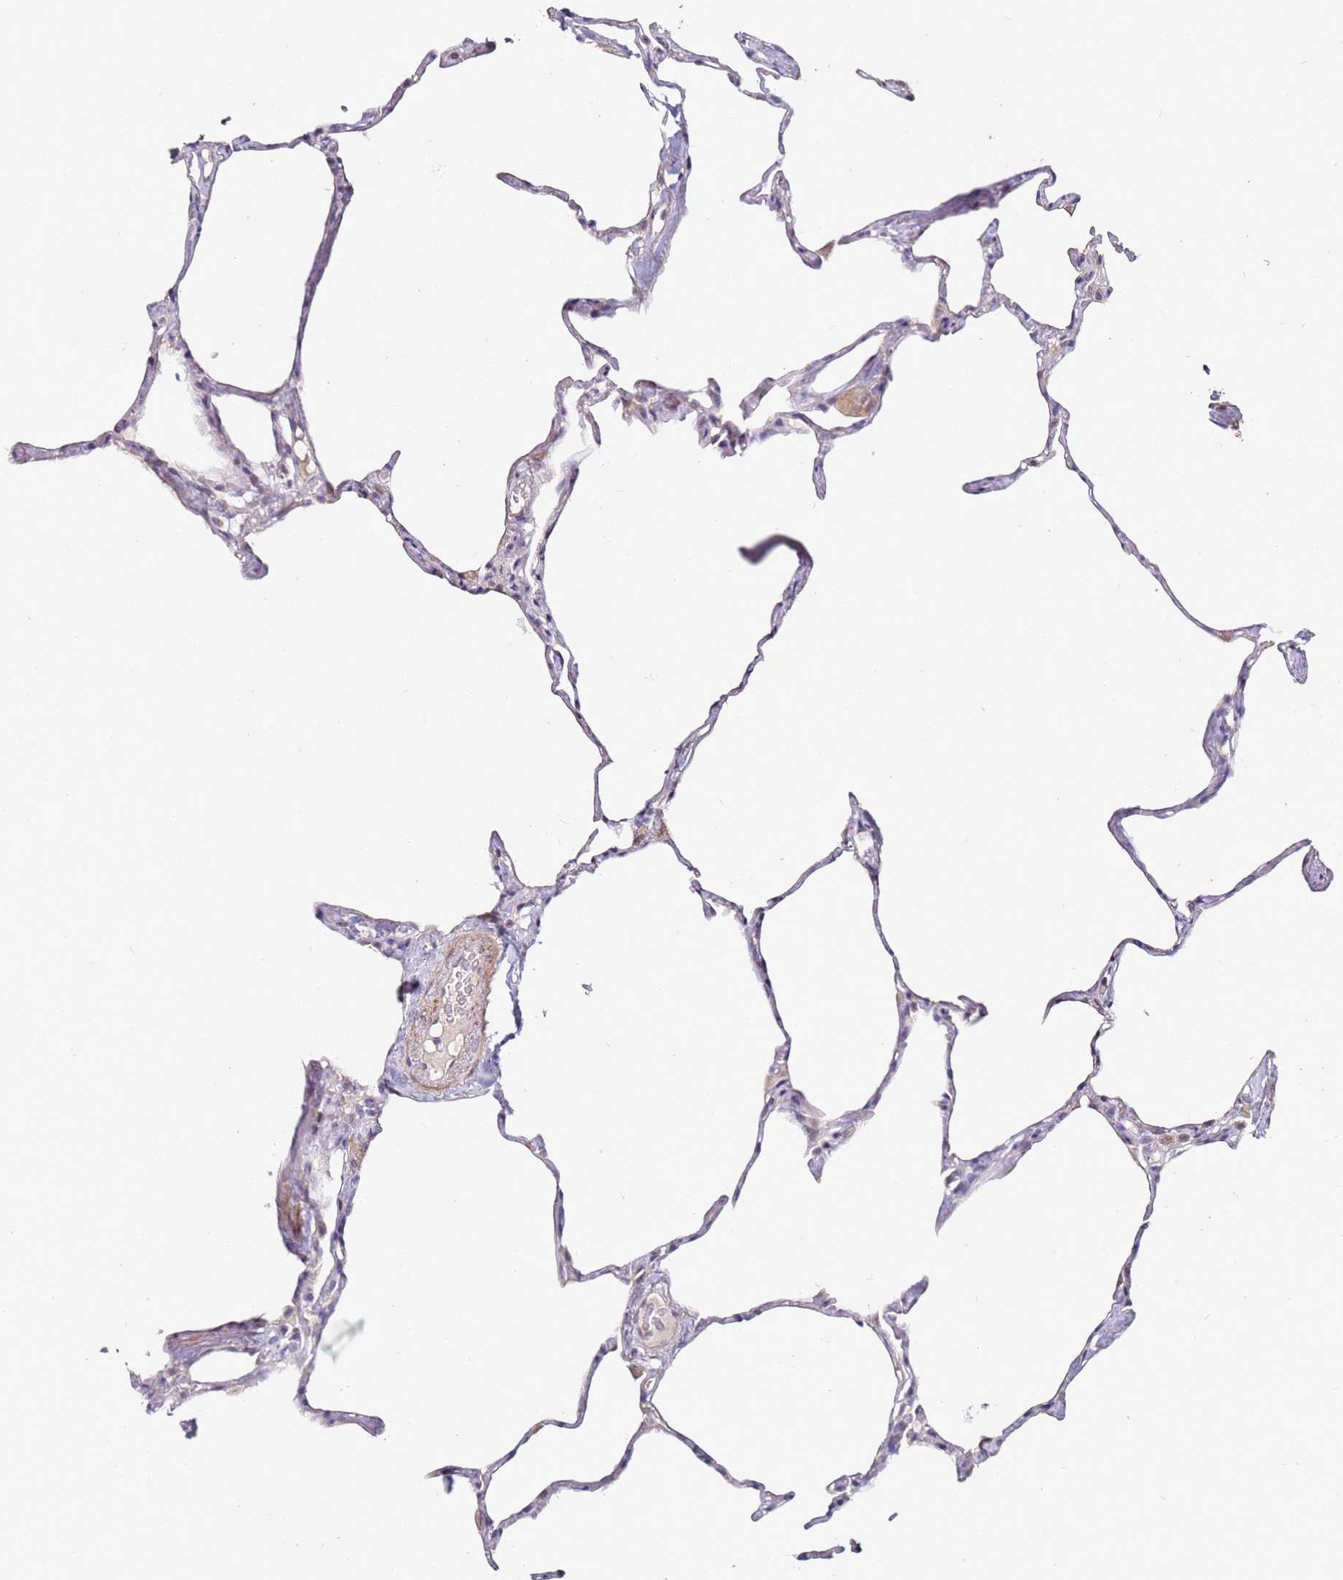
{"staining": {"intensity": "weak", "quantity": "<25%", "location": "cytoplasmic/membranous"}, "tissue": "lung", "cell_type": "Alveolar cells", "image_type": "normal", "snomed": [{"axis": "morphology", "description": "Normal tissue, NOS"}, {"axis": "topography", "description": "Lung"}], "caption": "Unremarkable lung was stained to show a protein in brown. There is no significant positivity in alveolar cells.", "gene": "RARS2", "patient": {"sex": "male", "age": 65}}